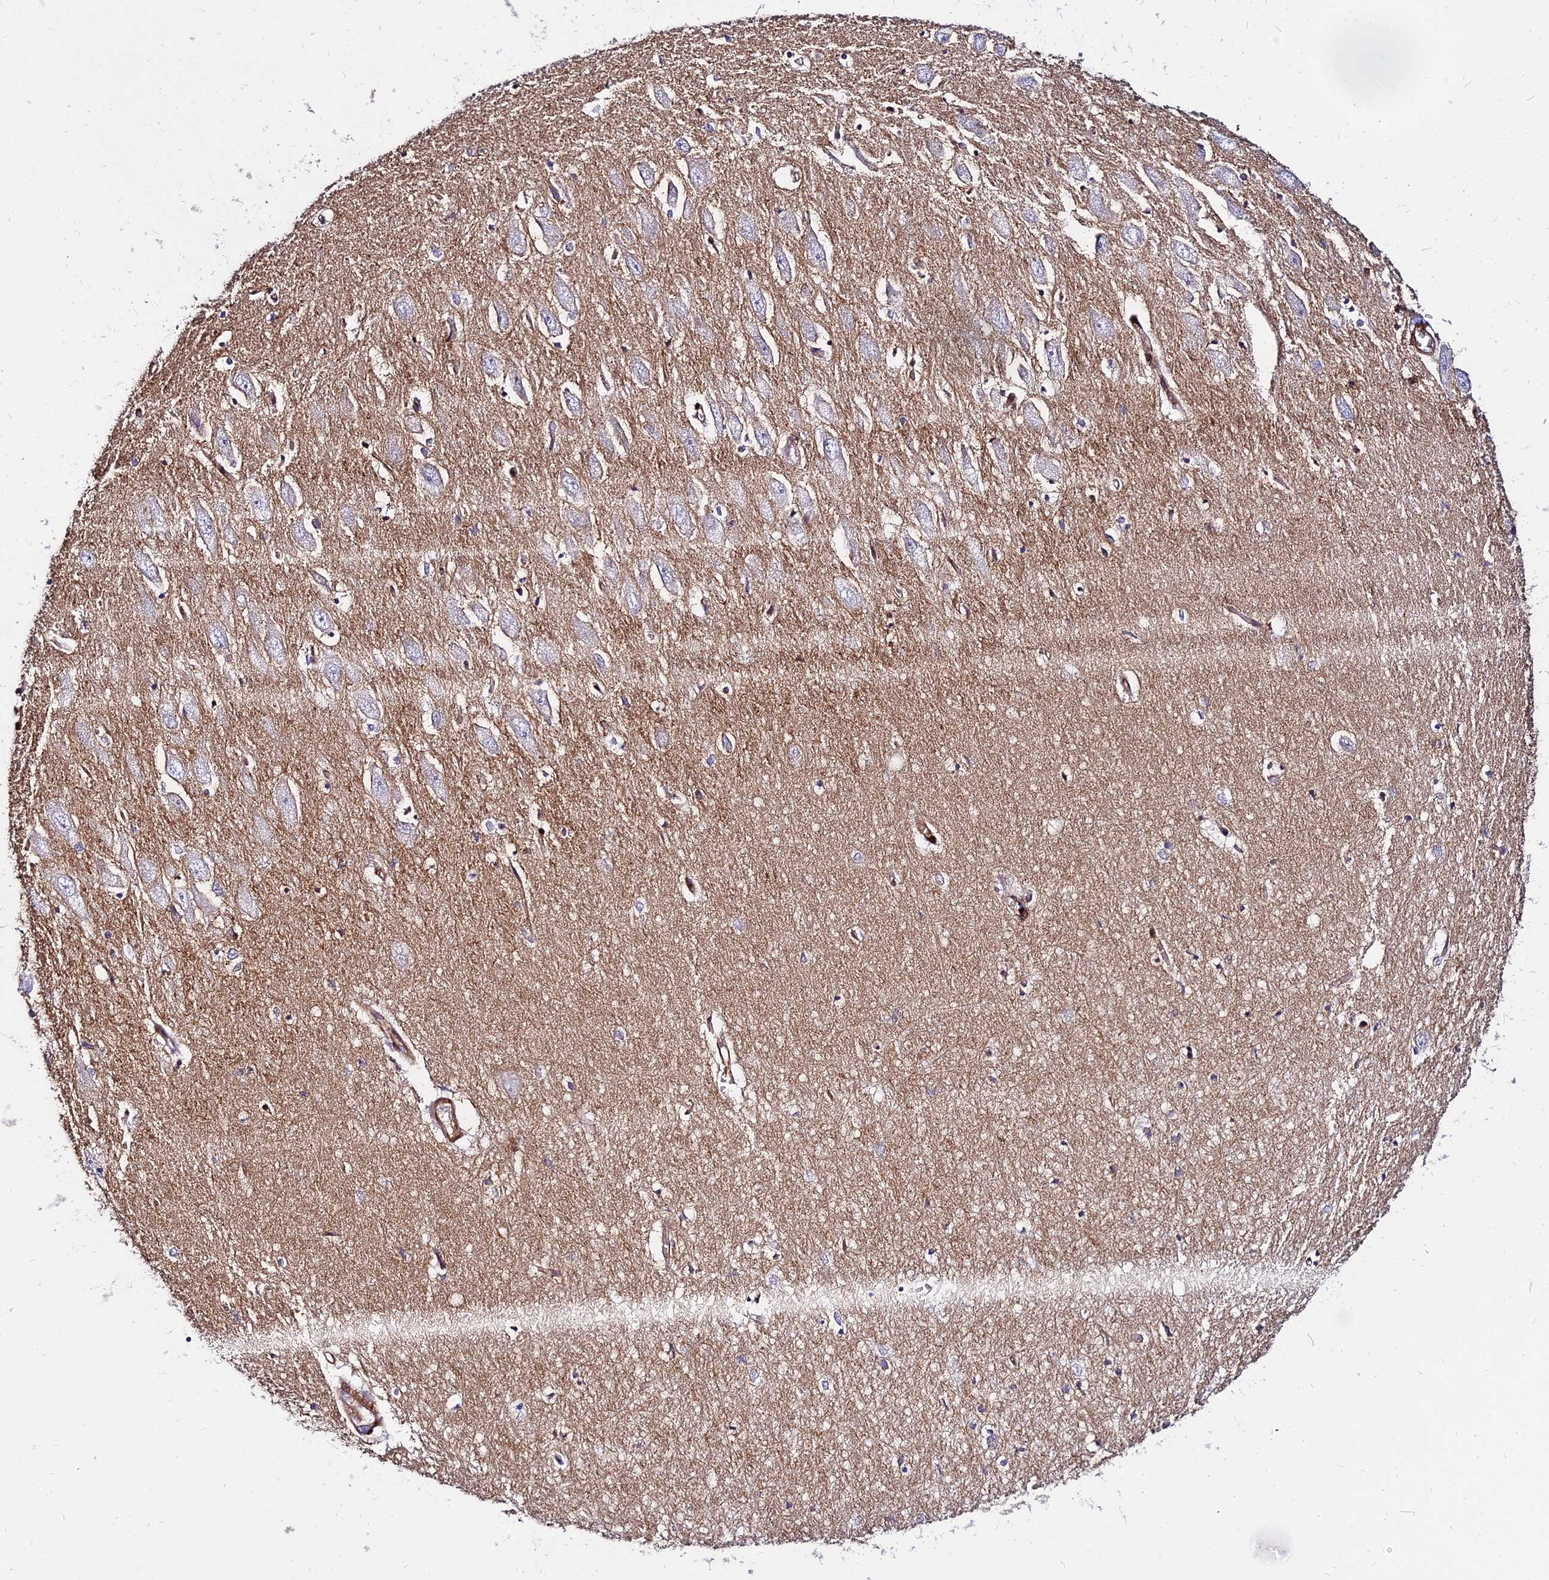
{"staining": {"intensity": "weak", "quantity": "25%-75%", "location": "cytoplasmic/membranous"}, "tissue": "hippocampus", "cell_type": "Glial cells", "image_type": "normal", "snomed": [{"axis": "morphology", "description": "Normal tissue, NOS"}, {"axis": "topography", "description": "Hippocampus"}], "caption": "There is low levels of weak cytoplasmic/membranous expression in glial cells of normal hippocampus, as demonstrated by immunohistochemical staining (brown color).", "gene": "CSRP1", "patient": {"sex": "female", "age": 64}}